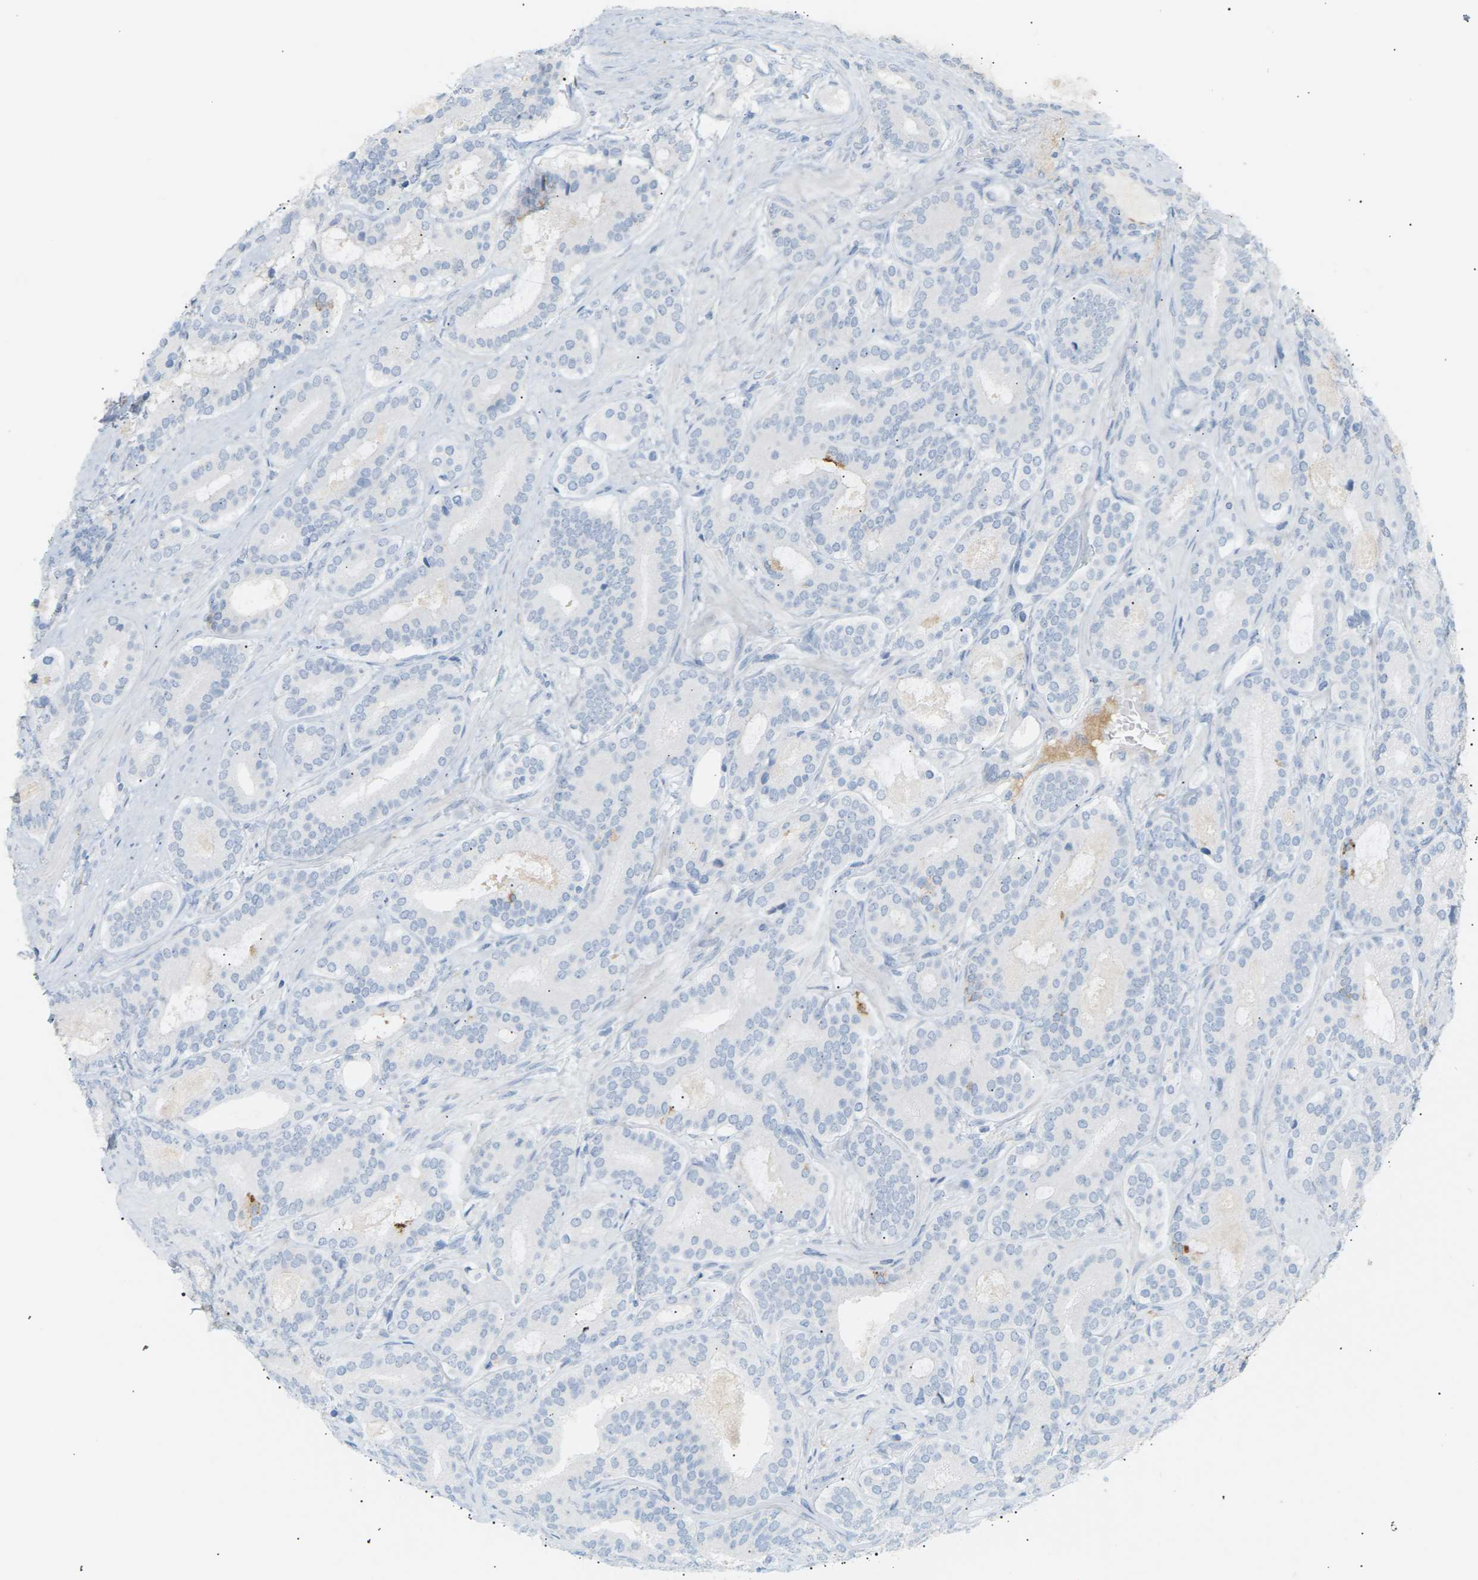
{"staining": {"intensity": "negative", "quantity": "none", "location": "none"}, "tissue": "prostate cancer", "cell_type": "Tumor cells", "image_type": "cancer", "snomed": [{"axis": "morphology", "description": "Adenocarcinoma, High grade"}, {"axis": "topography", "description": "Prostate"}], "caption": "Immunohistochemistry of prostate adenocarcinoma (high-grade) displays no staining in tumor cells.", "gene": "CLU", "patient": {"sex": "male", "age": 60}}